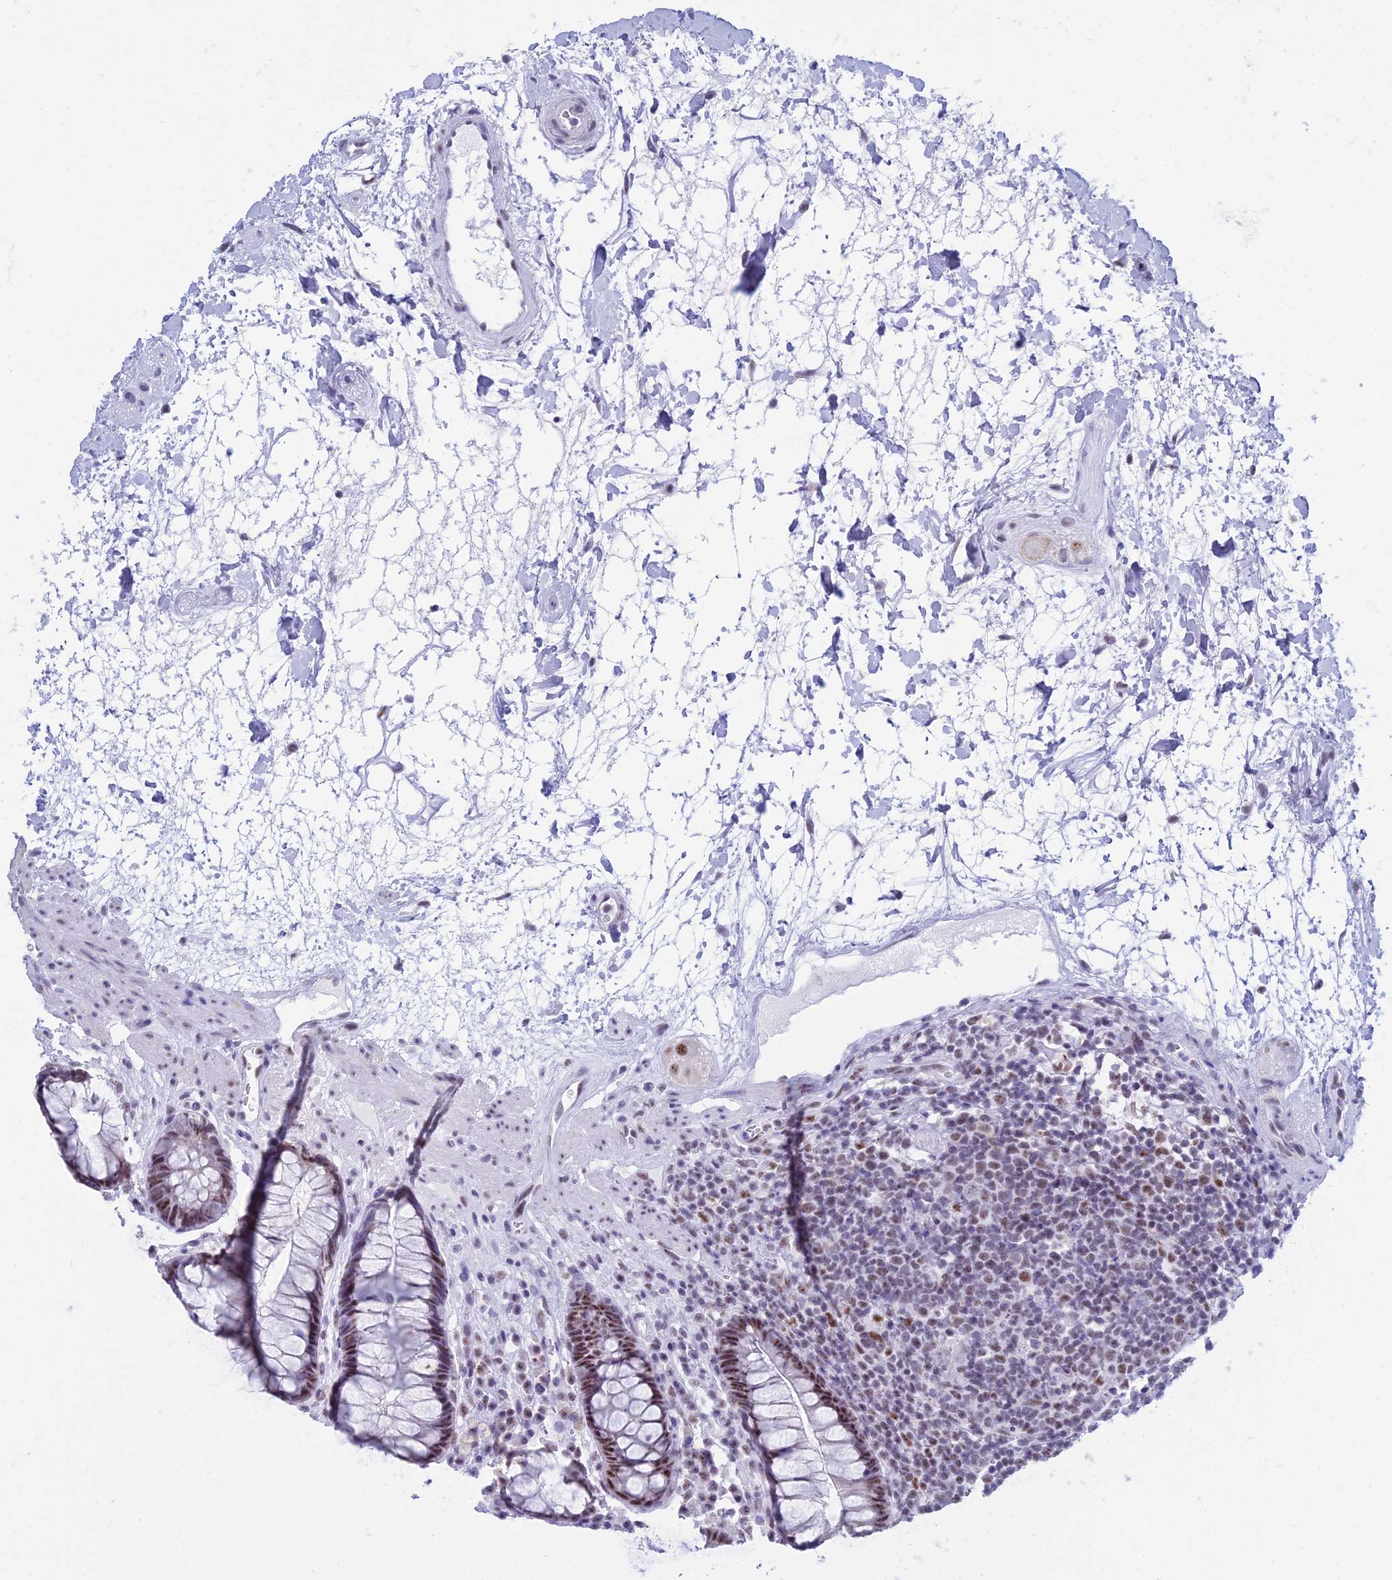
{"staining": {"intensity": "strong", "quantity": ">75%", "location": "nuclear"}, "tissue": "rectum", "cell_type": "Glandular cells", "image_type": "normal", "snomed": [{"axis": "morphology", "description": "Normal tissue, NOS"}, {"axis": "topography", "description": "Rectum"}], "caption": "Approximately >75% of glandular cells in normal human rectum reveal strong nuclear protein staining as visualized by brown immunohistochemical staining.", "gene": "KLF14", "patient": {"sex": "male", "age": 64}}